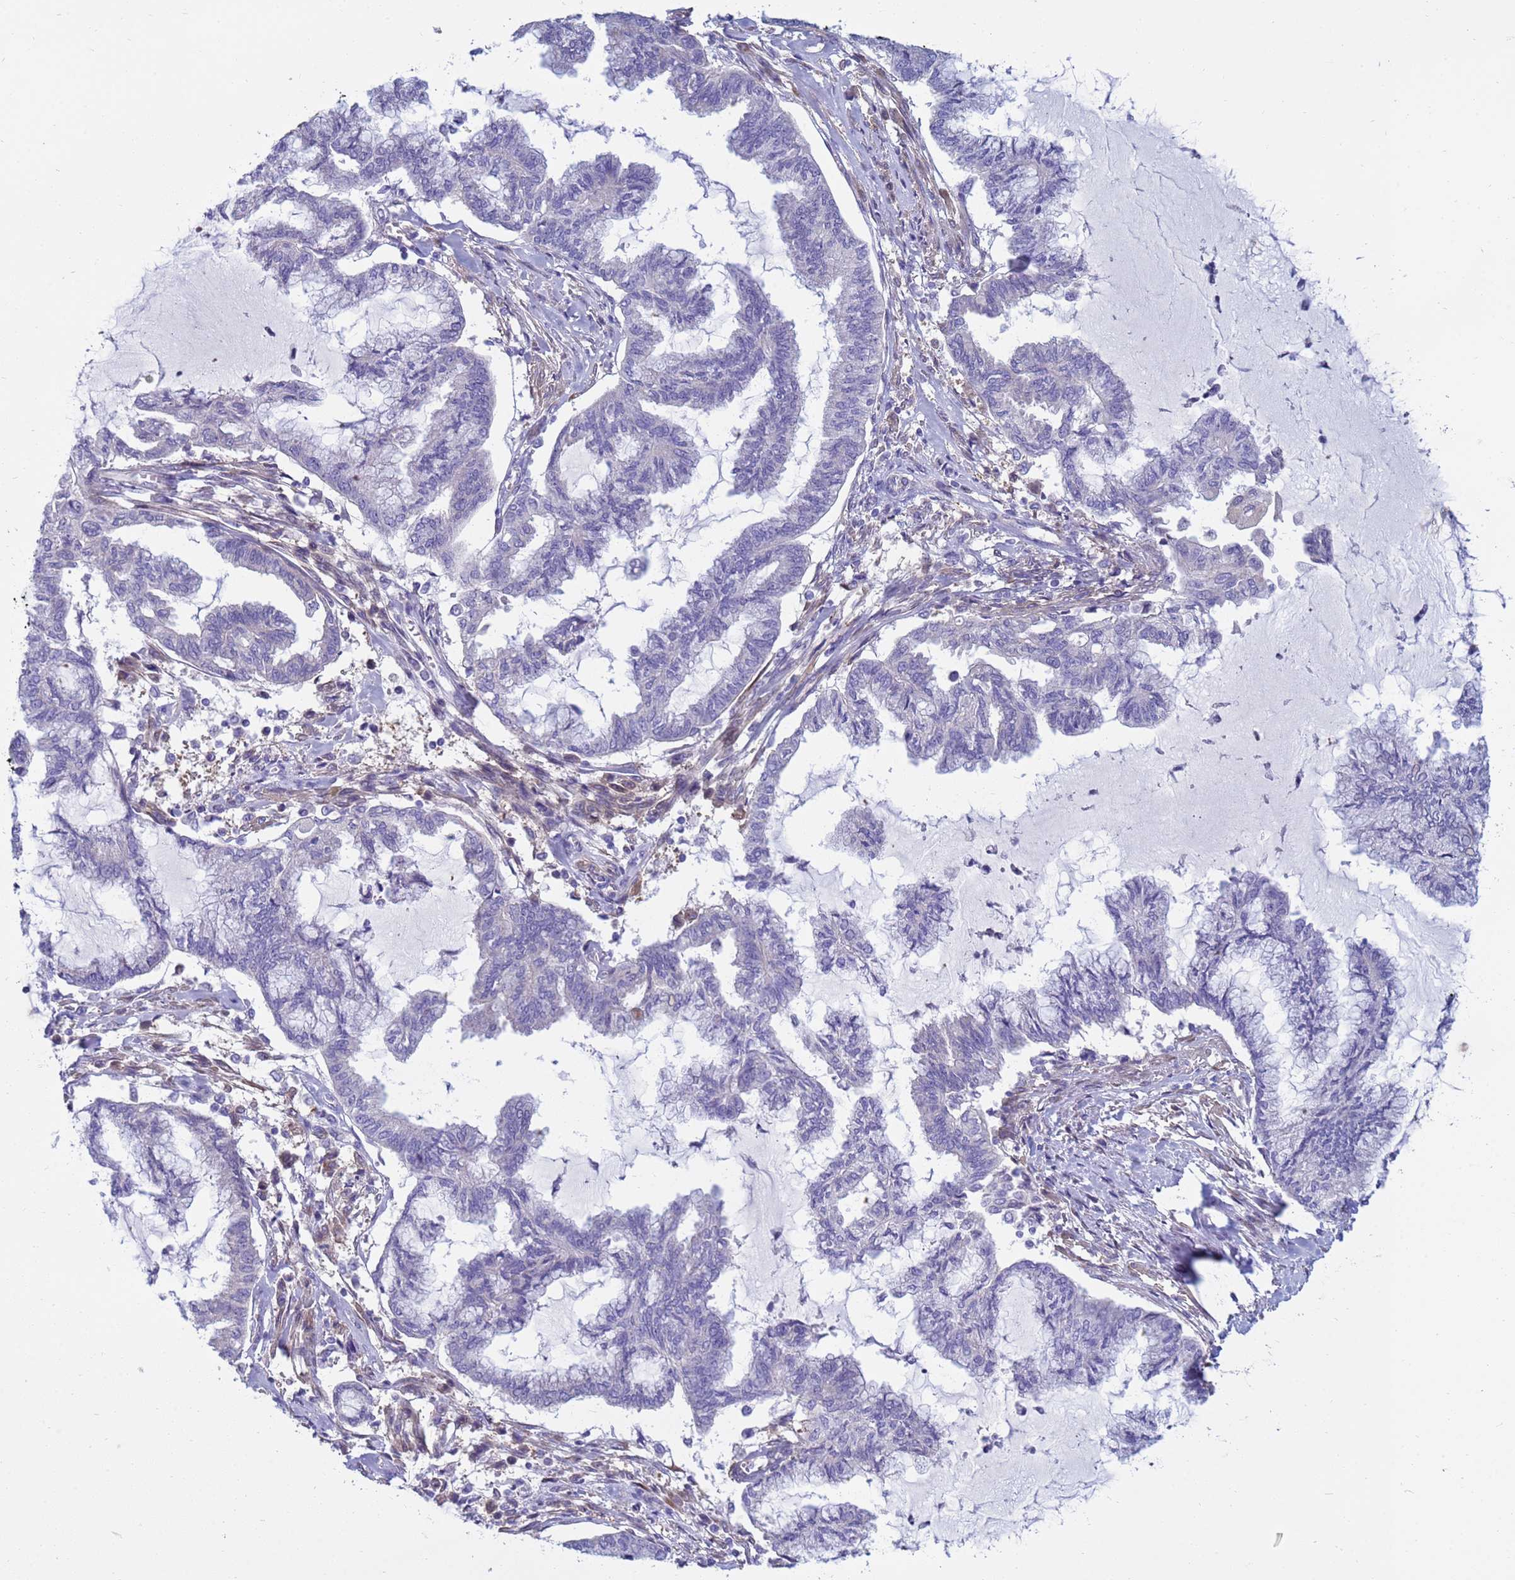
{"staining": {"intensity": "negative", "quantity": "none", "location": "none"}, "tissue": "endometrial cancer", "cell_type": "Tumor cells", "image_type": "cancer", "snomed": [{"axis": "morphology", "description": "Adenocarcinoma, NOS"}, {"axis": "topography", "description": "Endometrium"}], "caption": "Immunohistochemistry (IHC) photomicrograph of endometrial cancer (adenocarcinoma) stained for a protein (brown), which exhibits no expression in tumor cells.", "gene": "TRPC6", "patient": {"sex": "female", "age": 86}}